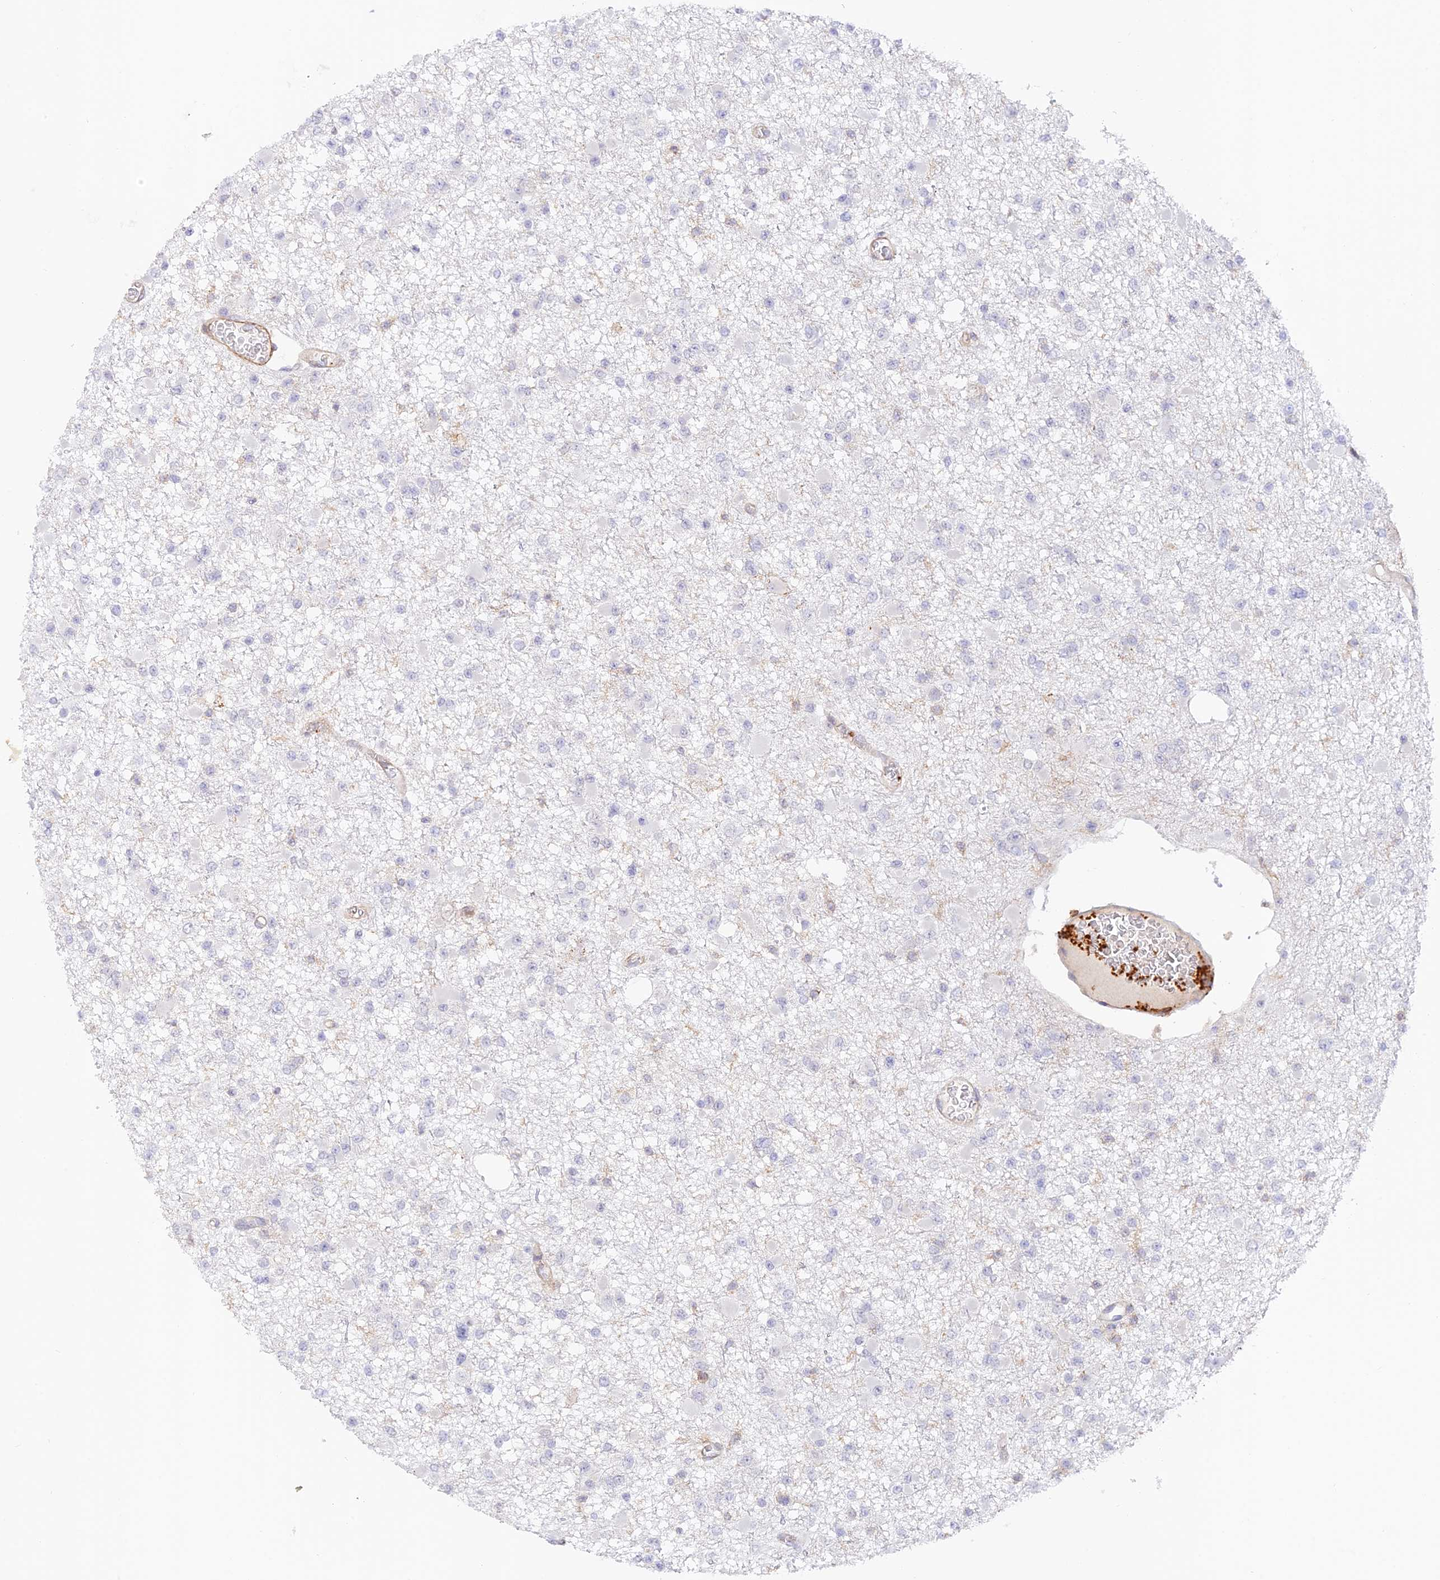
{"staining": {"intensity": "negative", "quantity": "none", "location": "none"}, "tissue": "glioma", "cell_type": "Tumor cells", "image_type": "cancer", "snomed": [{"axis": "morphology", "description": "Glioma, malignant, Low grade"}, {"axis": "topography", "description": "Brain"}], "caption": "Malignant glioma (low-grade) stained for a protein using IHC displays no staining tumor cells.", "gene": "DENND1C", "patient": {"sex": "female", "age": 22}}